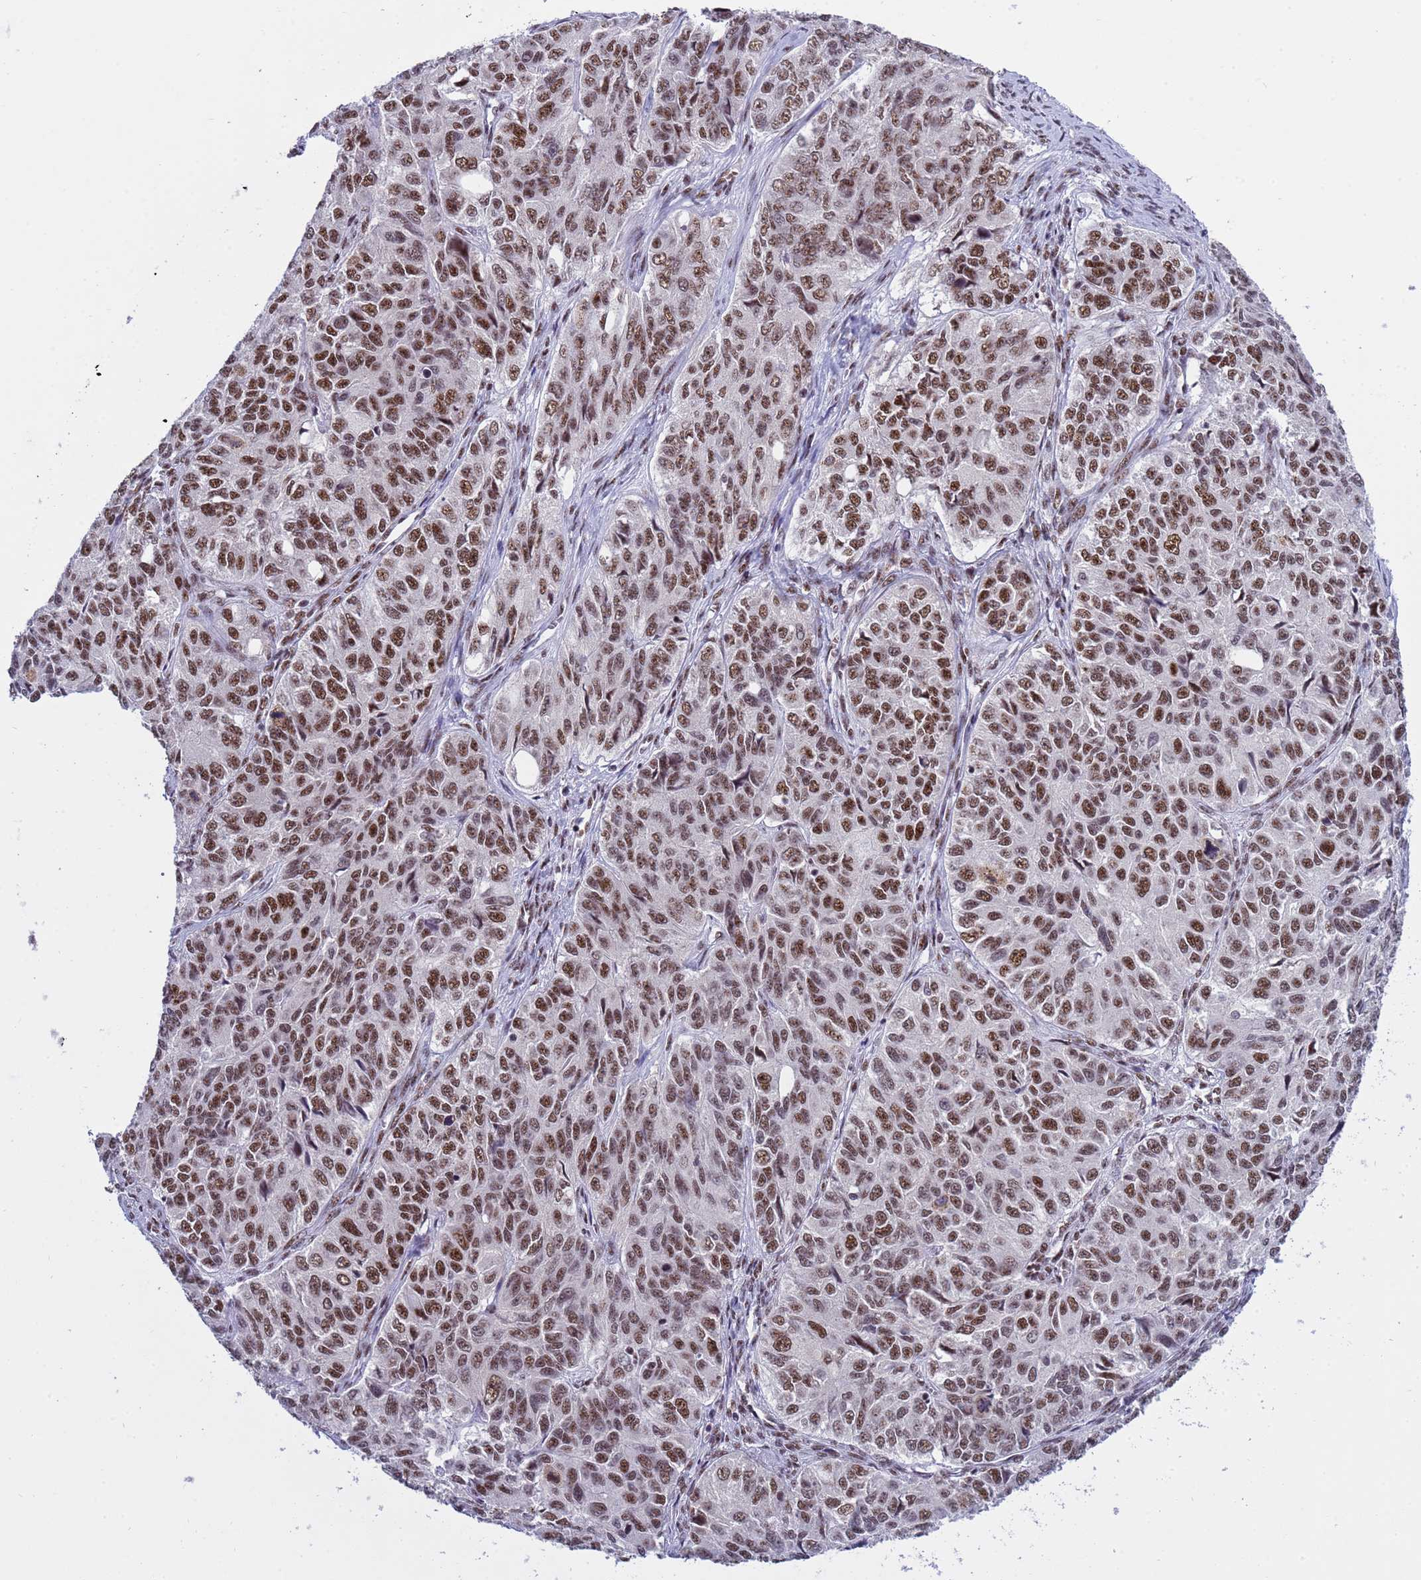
{"staining": {"intensity": "strong", "quantity": ">75%", "location": "nuclear"}, "tissue": "ovarian cancer", "cell_type": "Tumor cells", "image_type": "cancer", "snomed": [{"axis": "morphology", "description": "Carcinoma, endometroid"}, {"axis": "topography", "description": "Ovary"}], "caption": "Immunohistochemical staining of ovarian cancer (endometroid carcinoma) displays high levels of strong nuclear protein expression in about >75% of tumor cells.", "gene": "THOC2", "patient": {"sex": "female", "age": 51}}